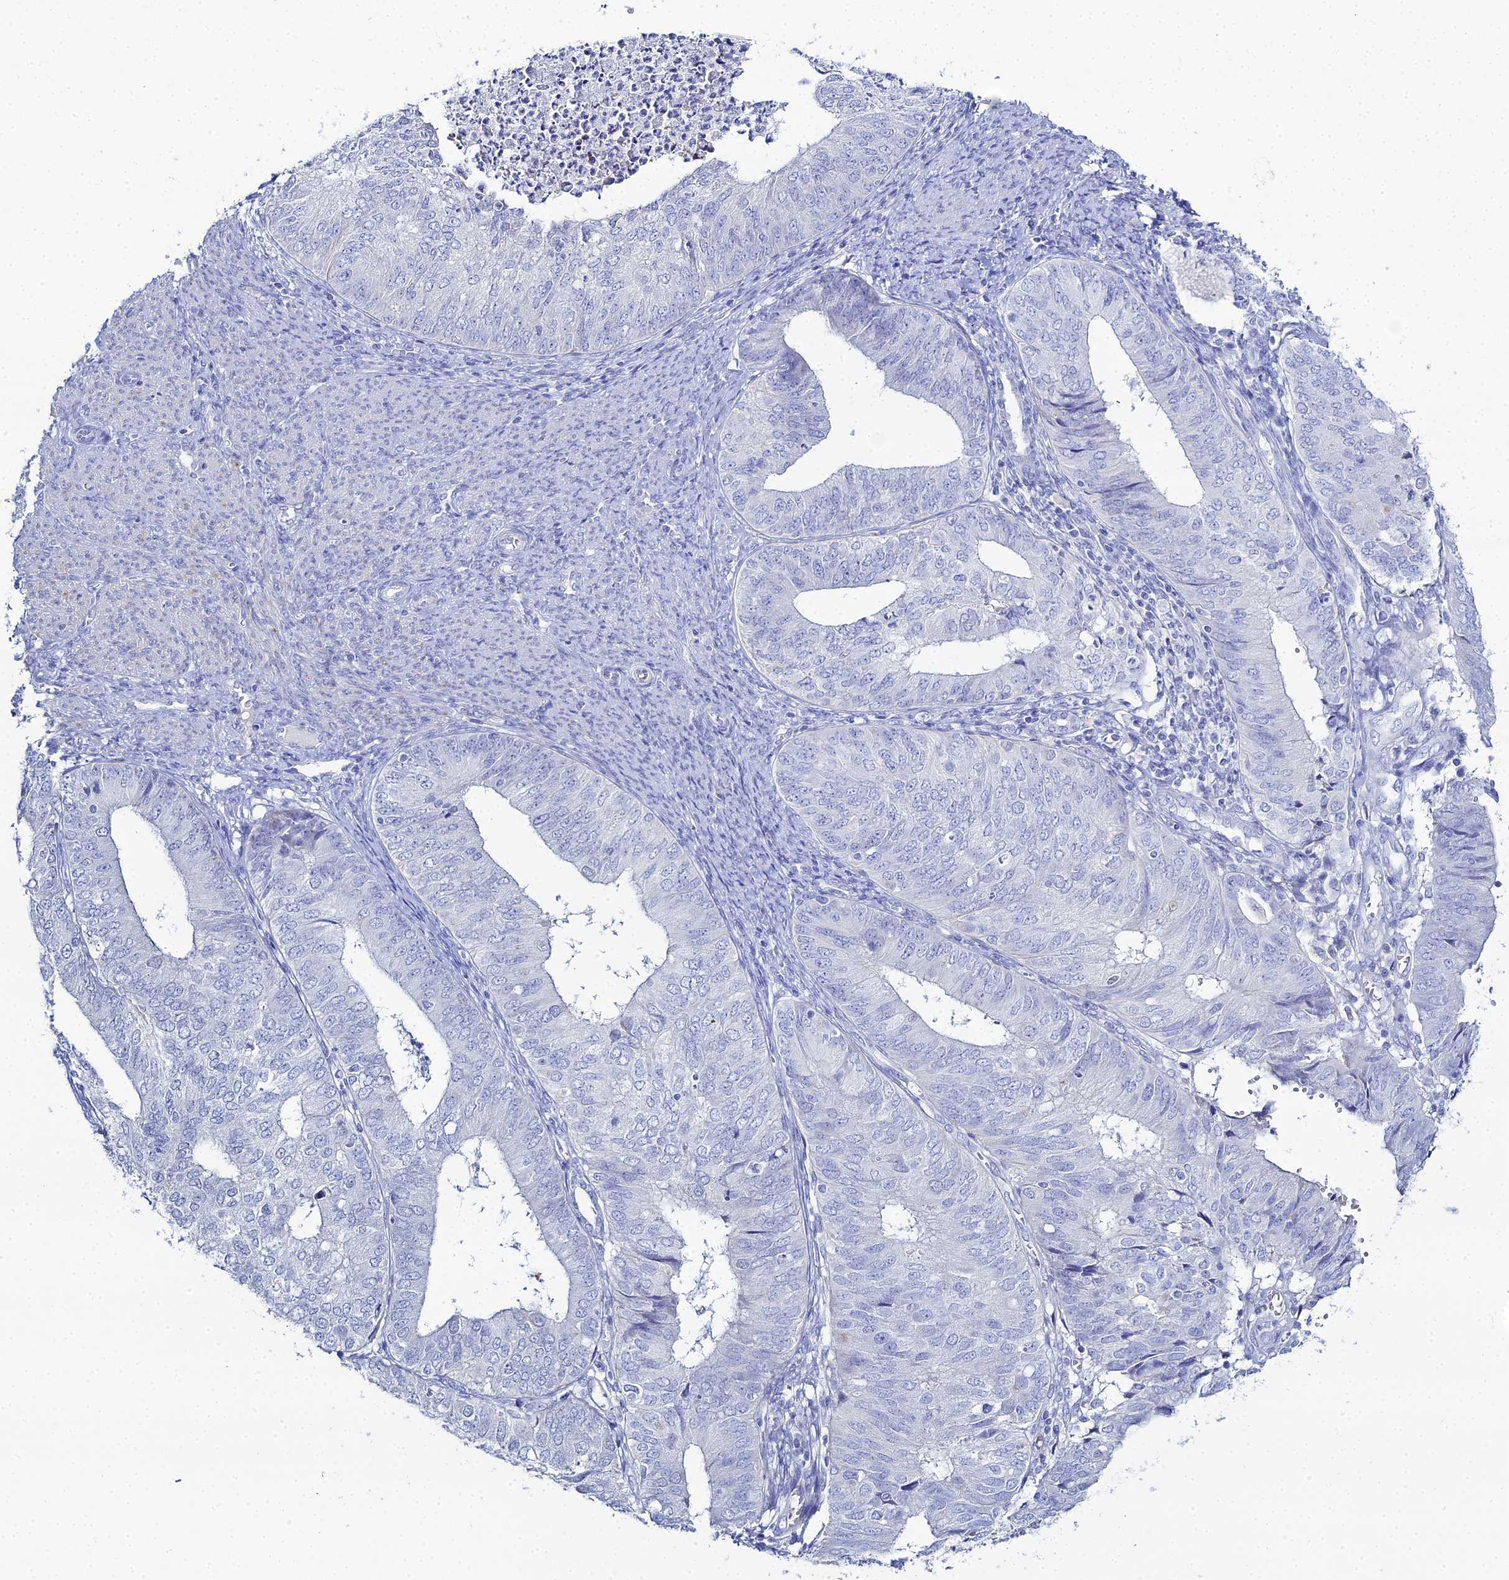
{"staining": {"intensity": "negative", "quantity": "none", "location": "none"}, "tissue": "endometrial cancer", "cell_type": "Tumor cells", "image_type": "cancer", "snomed": [{"axis": "morphology", "description": "Adenocarcinoma, NOS"}, {"axis": "topography", "description": "Endometrium"}], "caption": "This is an IHC image of human endometrial cancer. There is no staining in tumor cells.", "gene": "DHX34", "patient": {"sex": "female", "age": 68}}